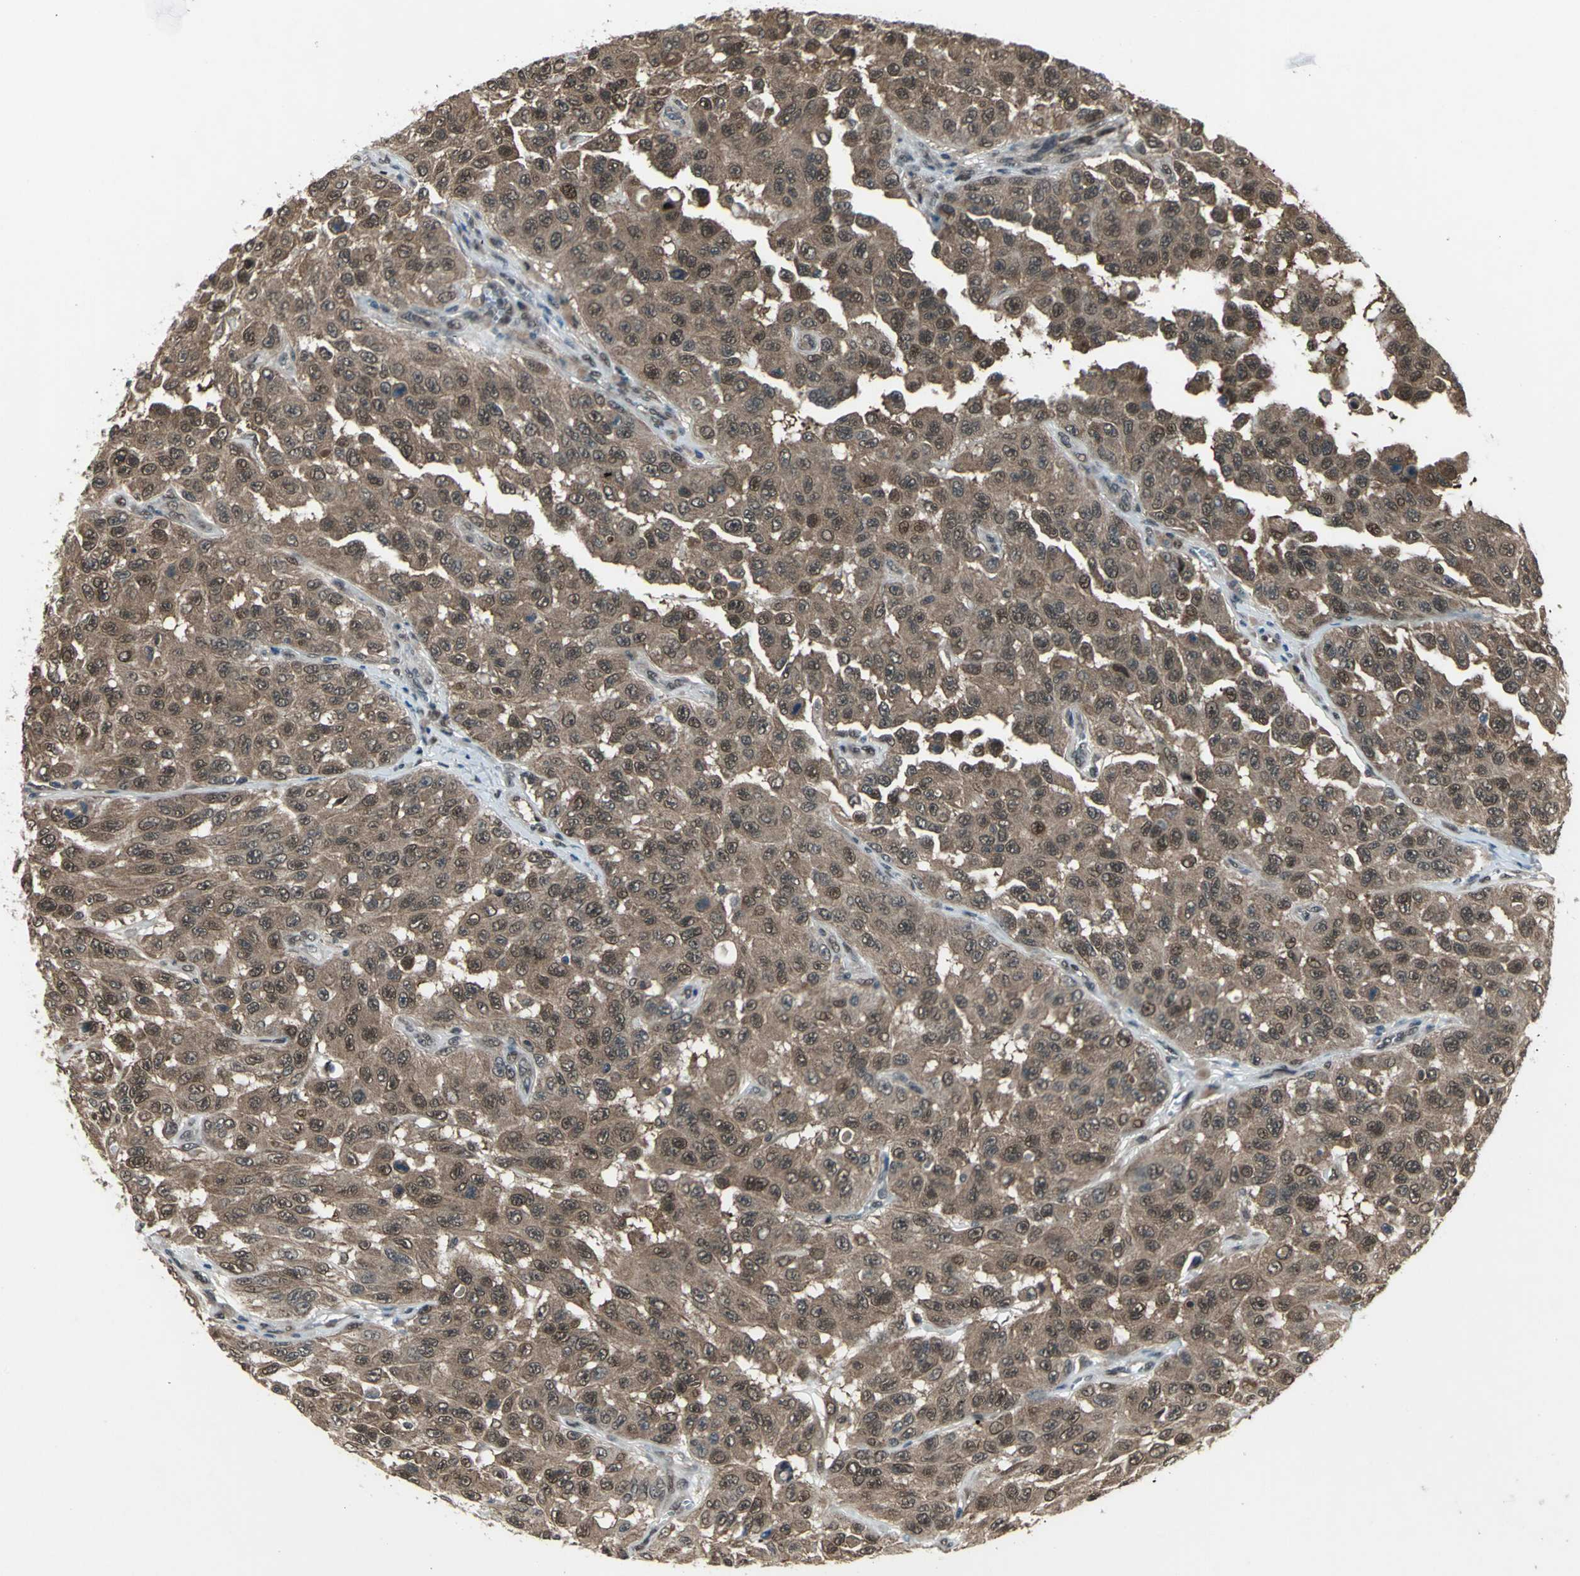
{"staining": {"intensity": "moderate", "quantity": ">75%", "location": "cytoplasmic/membranous,nuclear"}, "tissue": "melanoma", "cell_type": "Tumor cells", "image_type": "cancer", "snomed": [{"axis": "morphology", "description": "Malignant melanoma, NOS"}, {"axis": "topography", "description": "Skin"}], "caption": "Tumor cells reveal moderate cytoplasmic/membranous and nuclear positivity in about >75% of cells in melanoma.", "gene": "COPS5", "patient": {"sex": "male", "age": 30}}